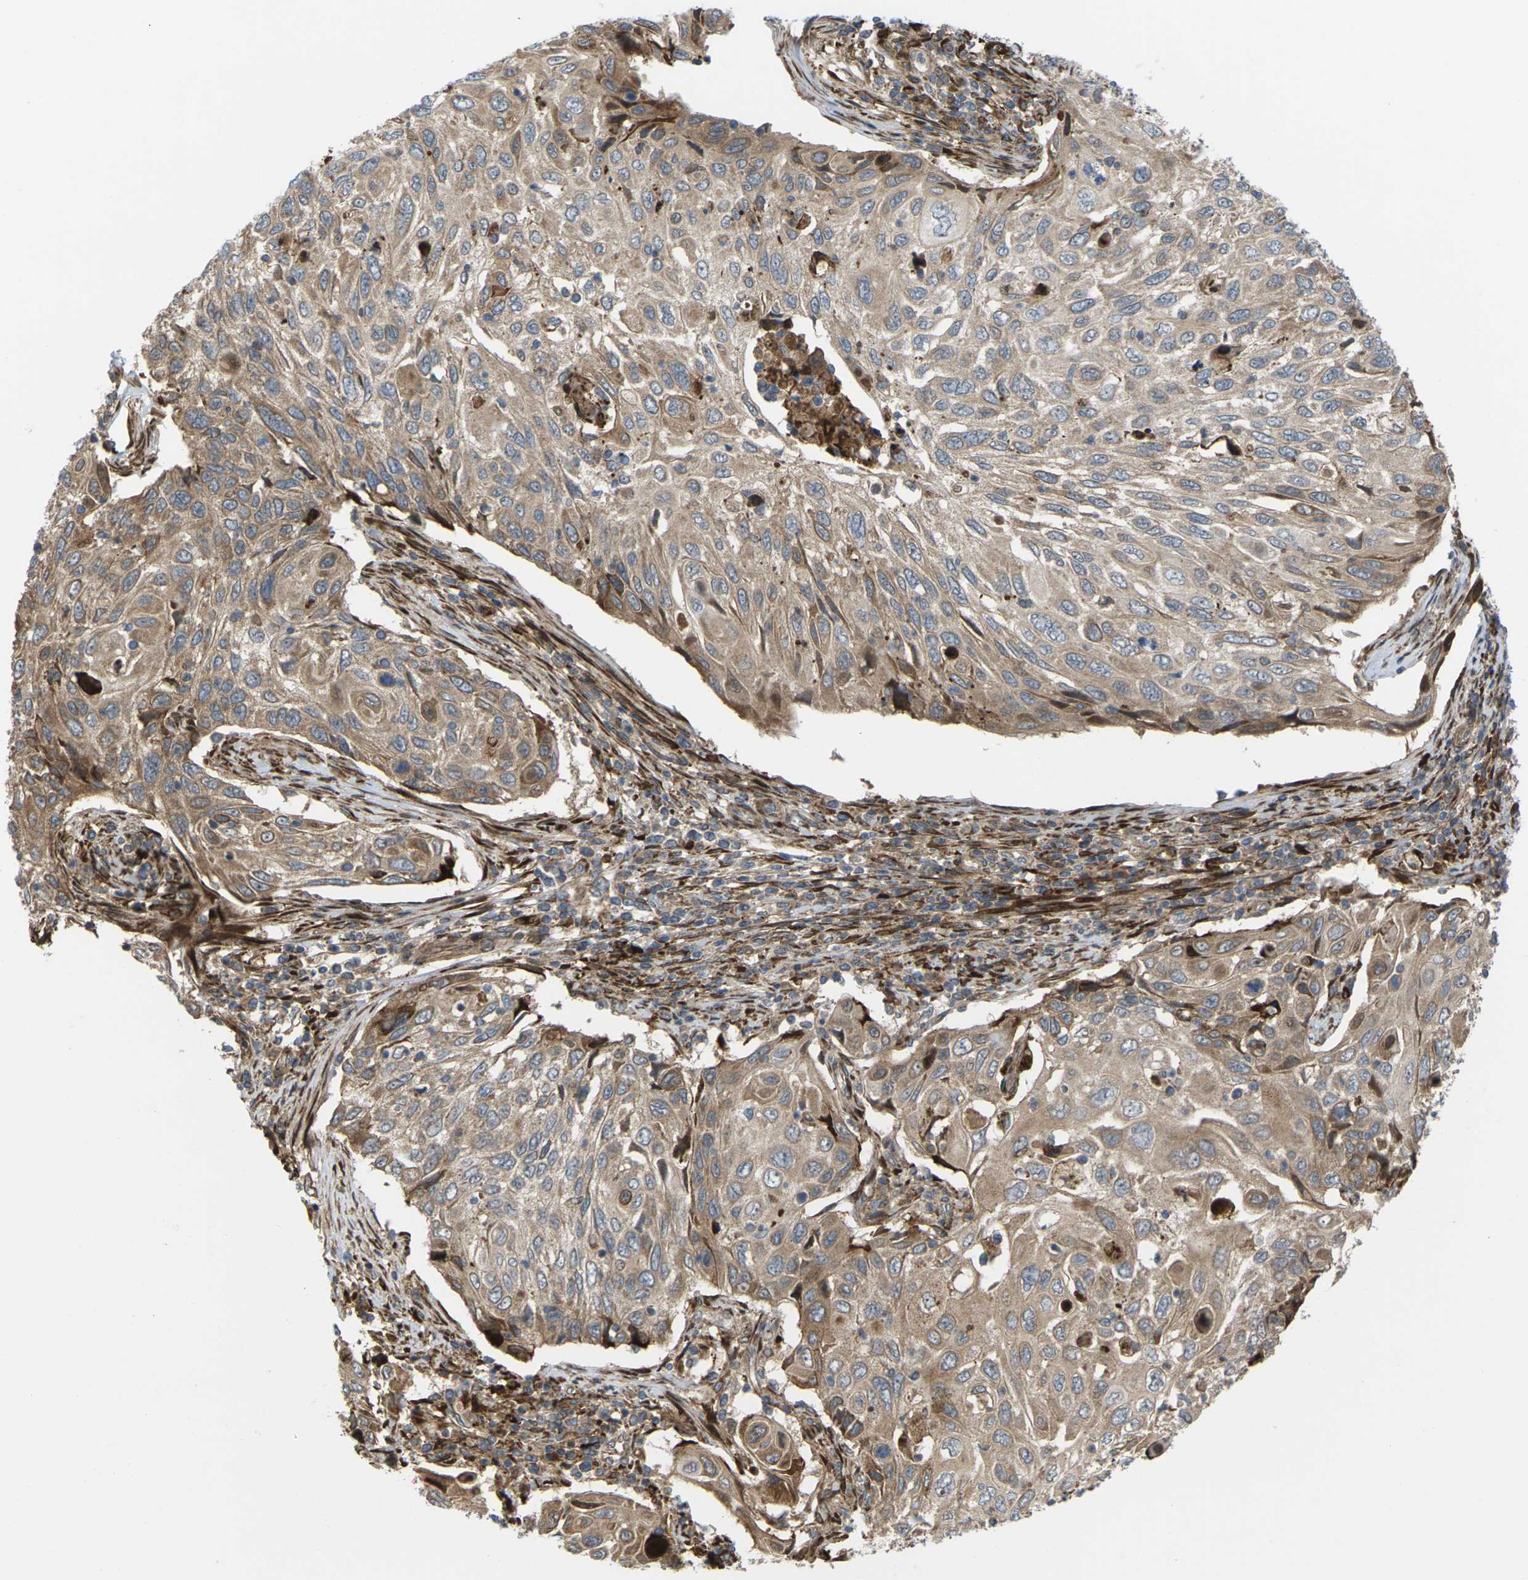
{"staining": {"intensity": "moderate", "quantity": ">75%", "location": "cytoplasmic/membranous"}, "tissue": "cervical cancer", "cell_type": "Tumor cells", "image_type": "cancer", "snomed": [{"axis": "morphology", "description": "Squamous cell carcinoma, NOS"}, {"axis": "topography", "description": "Cervix"}], "caption": "Cervical cancer (squamous cell carcinoma) stained for a protein shows moderate cytoplasmic/membranous positivity in tumor cells.", "gene": "ROBO1", "patient": {"sex": "female", "age": 70}}